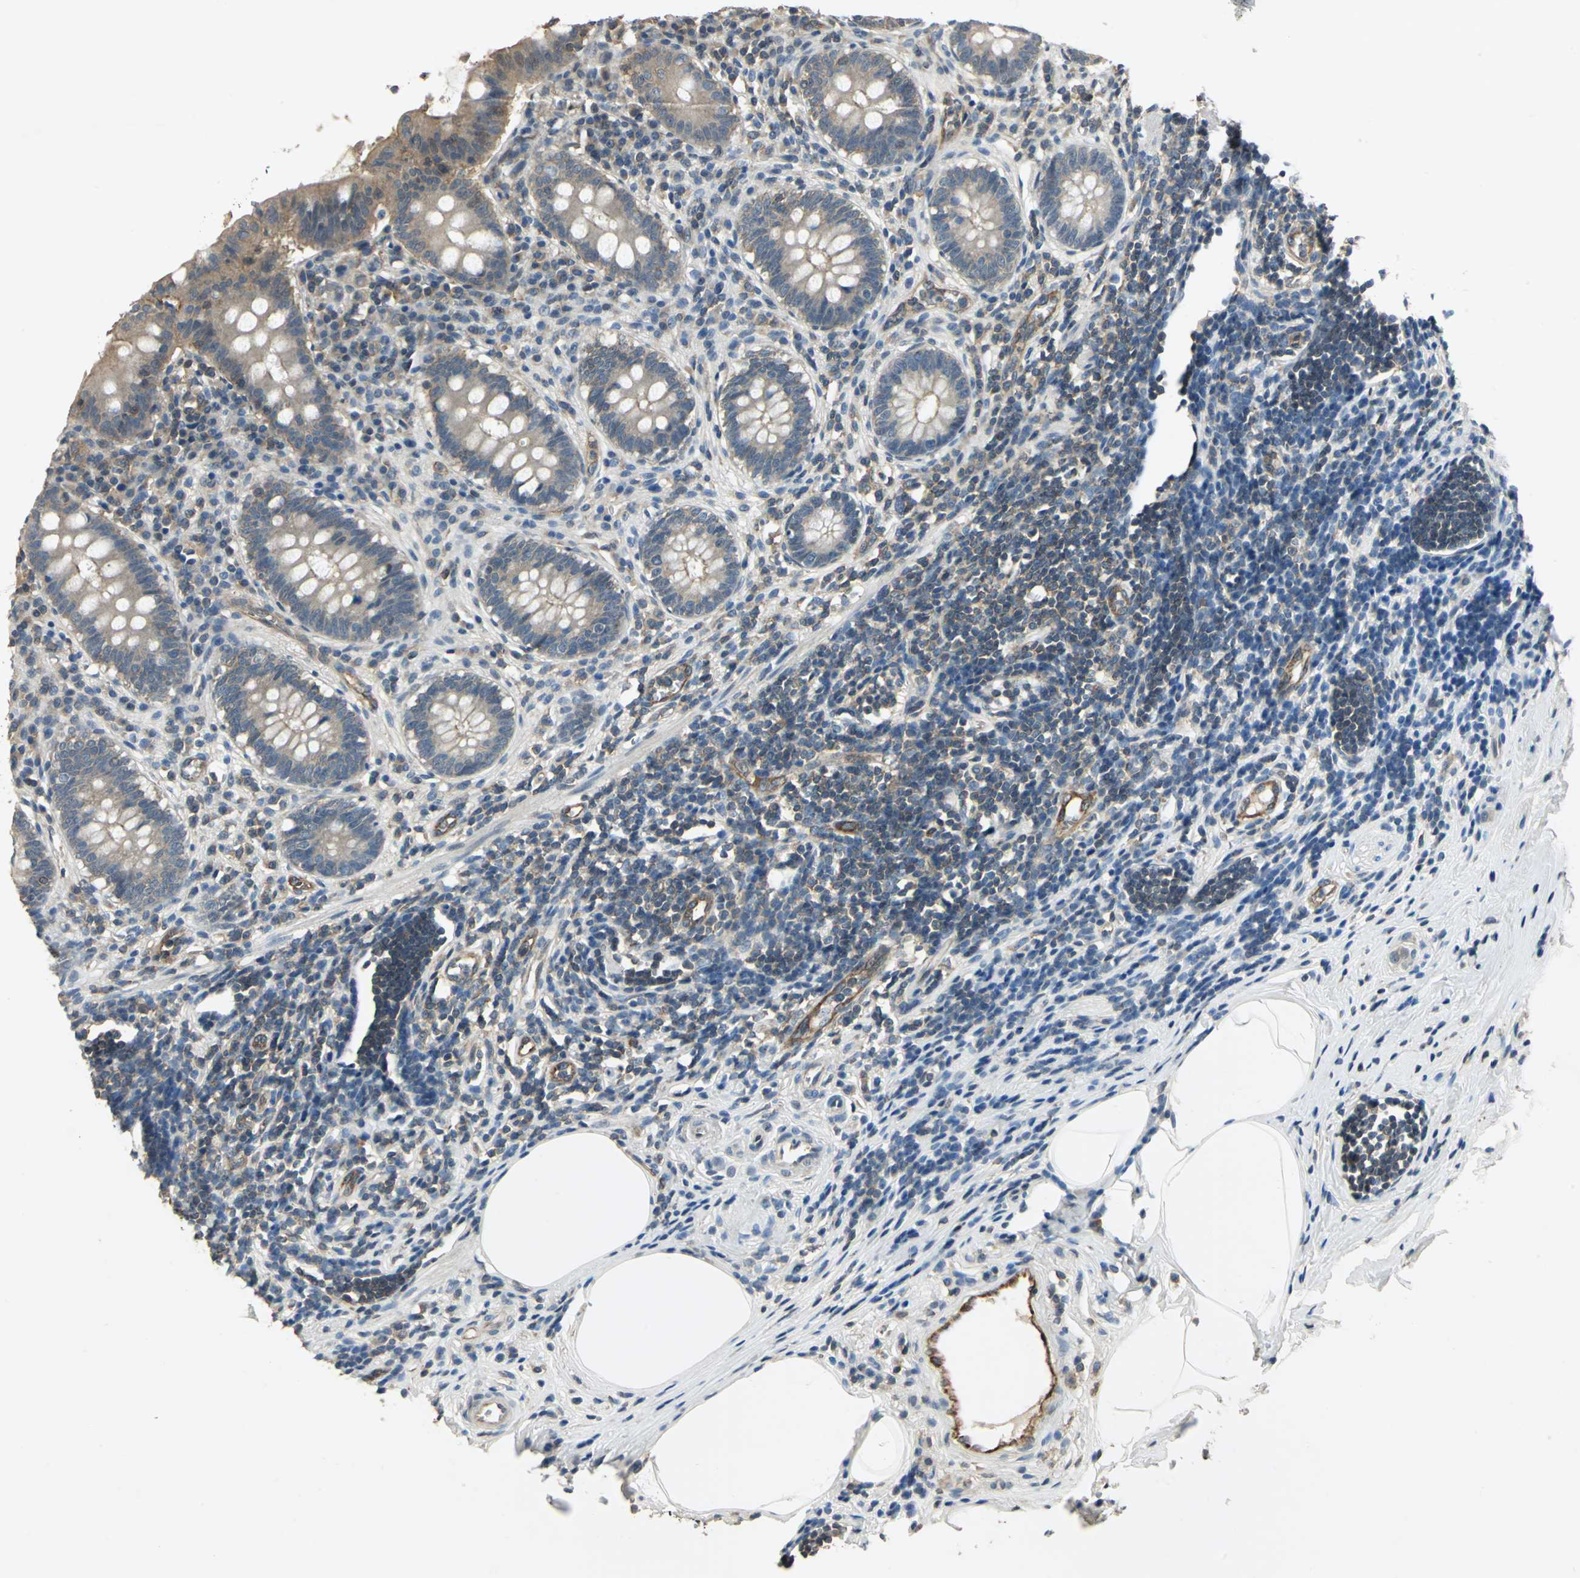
{"staining": {"intensity": "weak", "quantity": ">75%", "location": "cytoplasmic/membranous"}, "tissue": "appendix", "cell_type": "Glandular cells", "image_type": "normal", "snomed": [{"axis": "morphology", "description": "Normal tissue, NOS"}, {"axis": "topography", "description": "Appendix"}], "caption": "Normal appendix was stained to show a protein in brown. There is low levels of weak cytoplasmic/membranous expression in about >75% of glandular cells.", "gene": "RAPGEF1", "patient": {"sex": "female", "age": 50}}